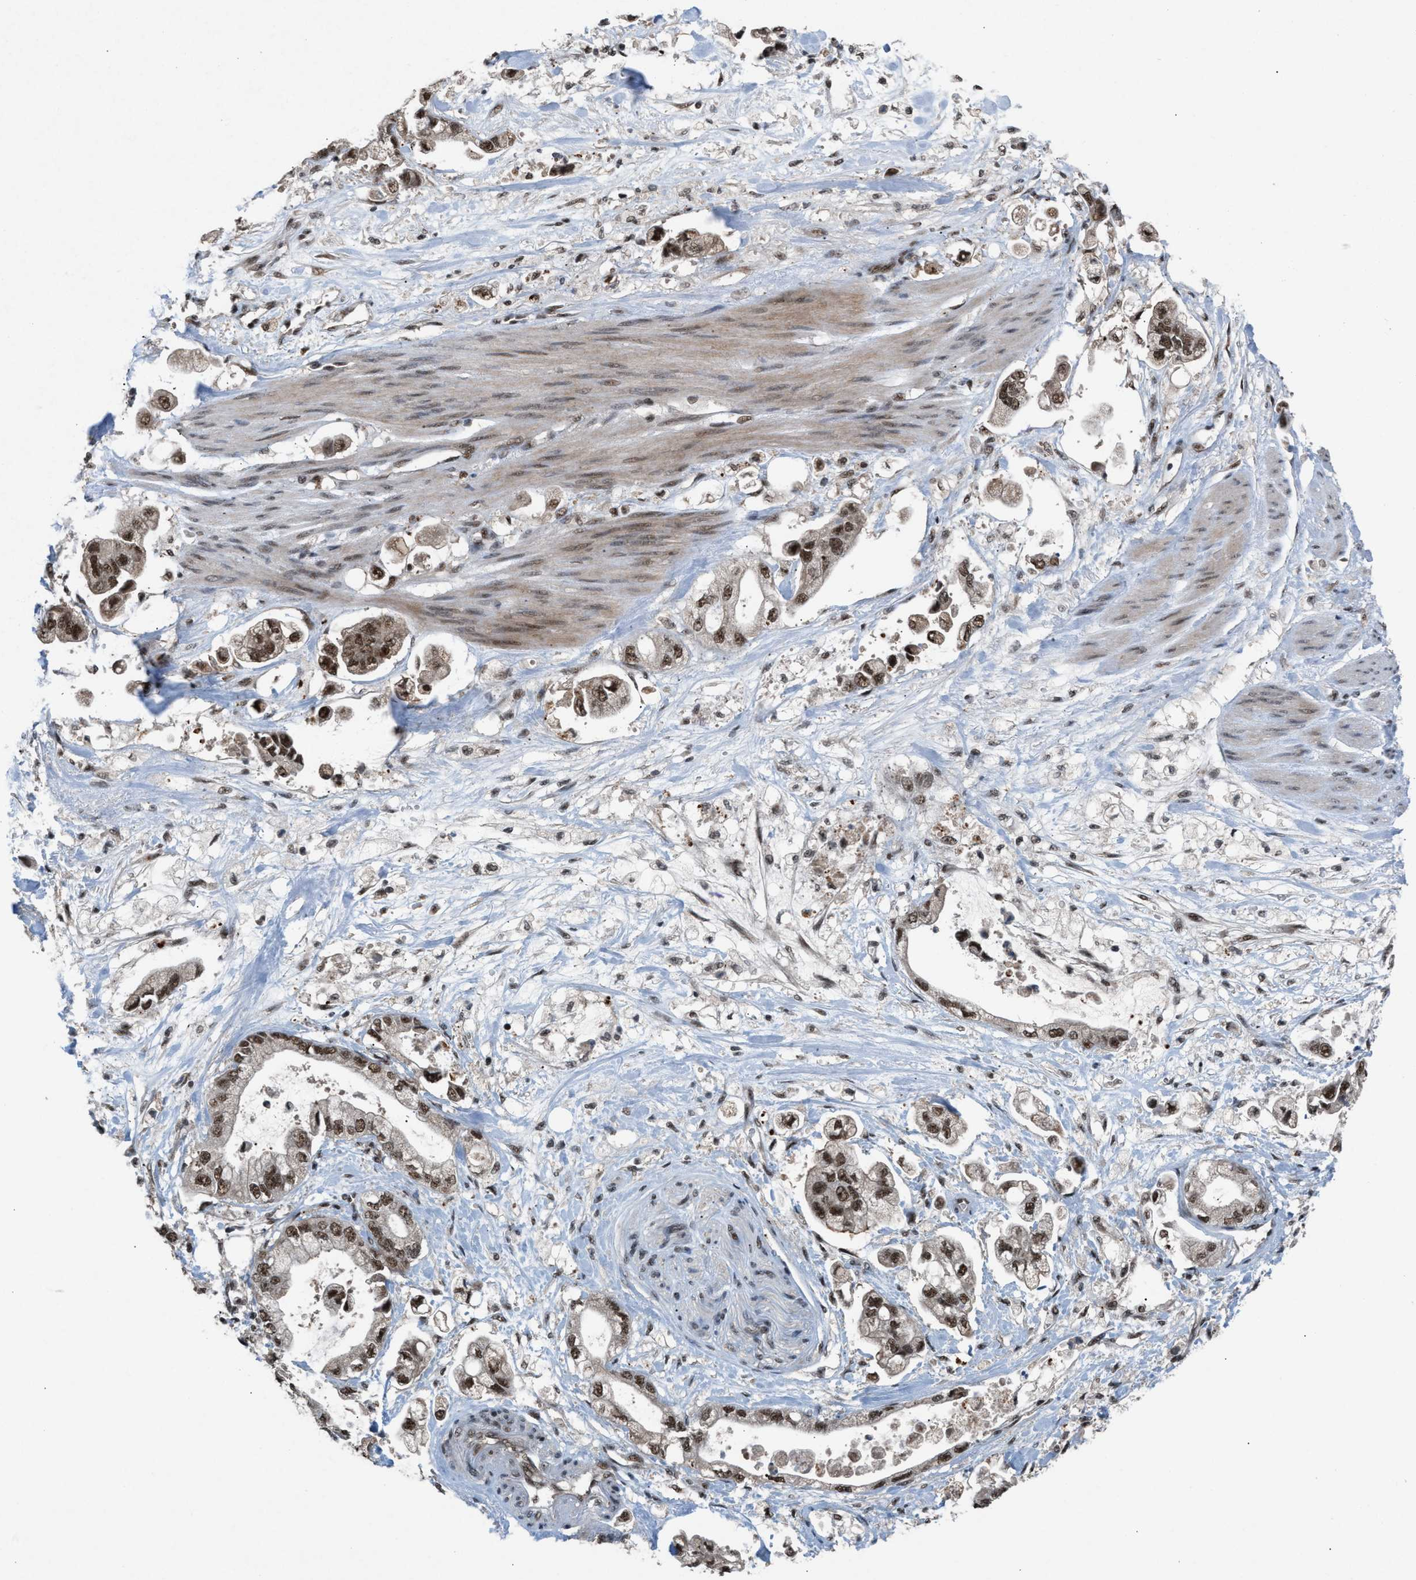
{"staining": {"intensity": "strong", "quantity": ">75%", "location": "nuclear"}, "tissue": "stomach cancer", "cell_type": "Tumor cells", "image_type": "cancer", "snomed": [{"axis": "morphology", "description": "Normal tissue, NOS"}, {"axis": "morphology", "description": "Adenocarcinoma, NOS"}, {"axis": "topography", "description": "Stomach"}], "caption": "An image showing strong nuclear expression in about >75% of tumor cells in adenocarcinoma (stomach), as visualized by brown immunohistochemical staining.", "gene": "PRPF4", "patient": {"sex": "male", "age": 62}}